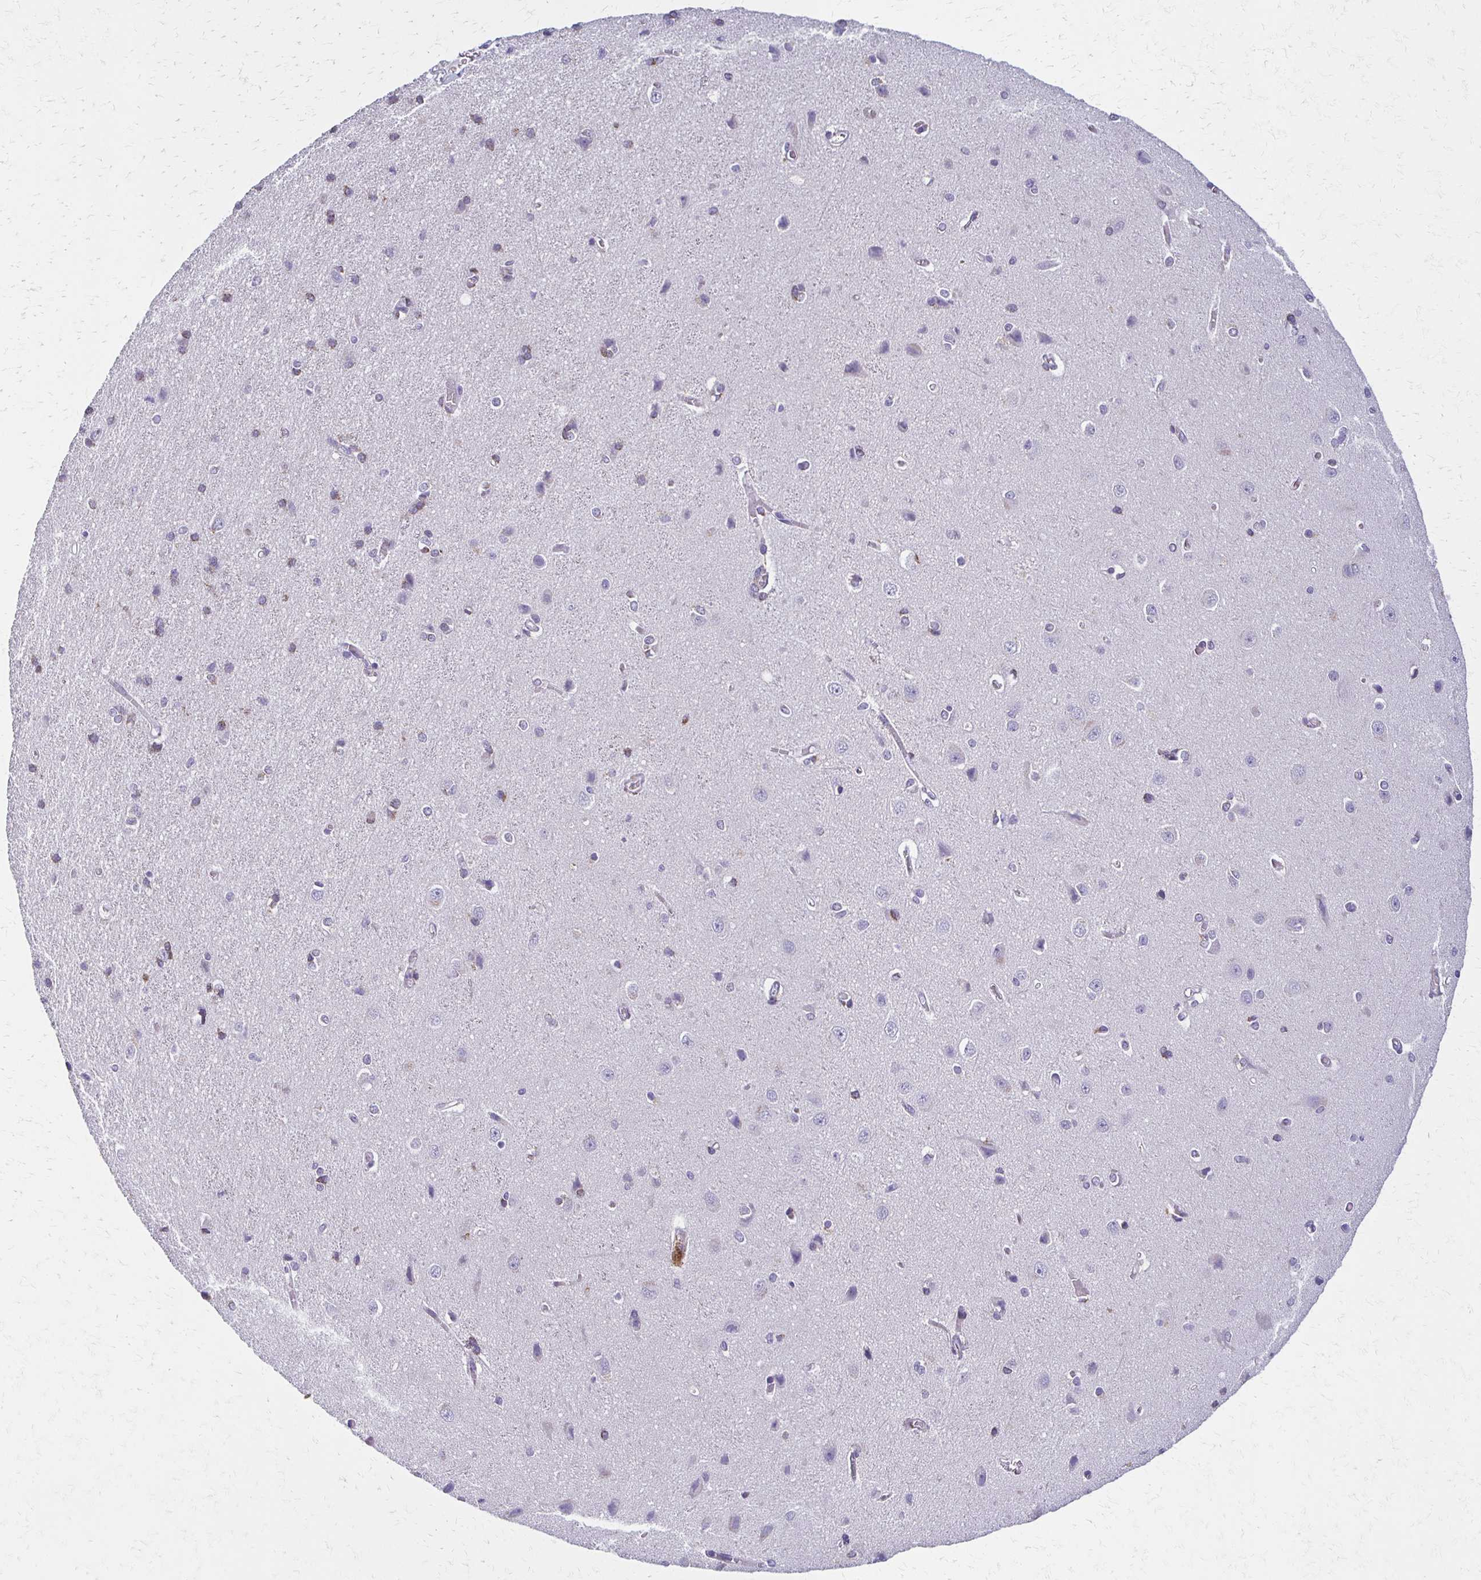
{"staining": {"intensity": "negative", "quantity": "none", "location": "none"}, "tissue": "cerebral cortex", "cell_type": "Endothelial cells", "image_type": "normal", "snomed": [{"axis": "morphology", "description": "Normal tissue, NOS"}, {"axis": "topography", "description": "Cerebral cortex"}], "caption": "IHC micrograph of benign cerebral cortex: cerebral cortex stained with DAB exhibits no significant protein staining in endothelial cells. (Stains: DAB immunohistochemistry with hematoxylin counter stain, Microscopy: brightfield microscopy at high magnification).", "gene": "BBS12", "patient": {"sex": "male", "age": 37}}